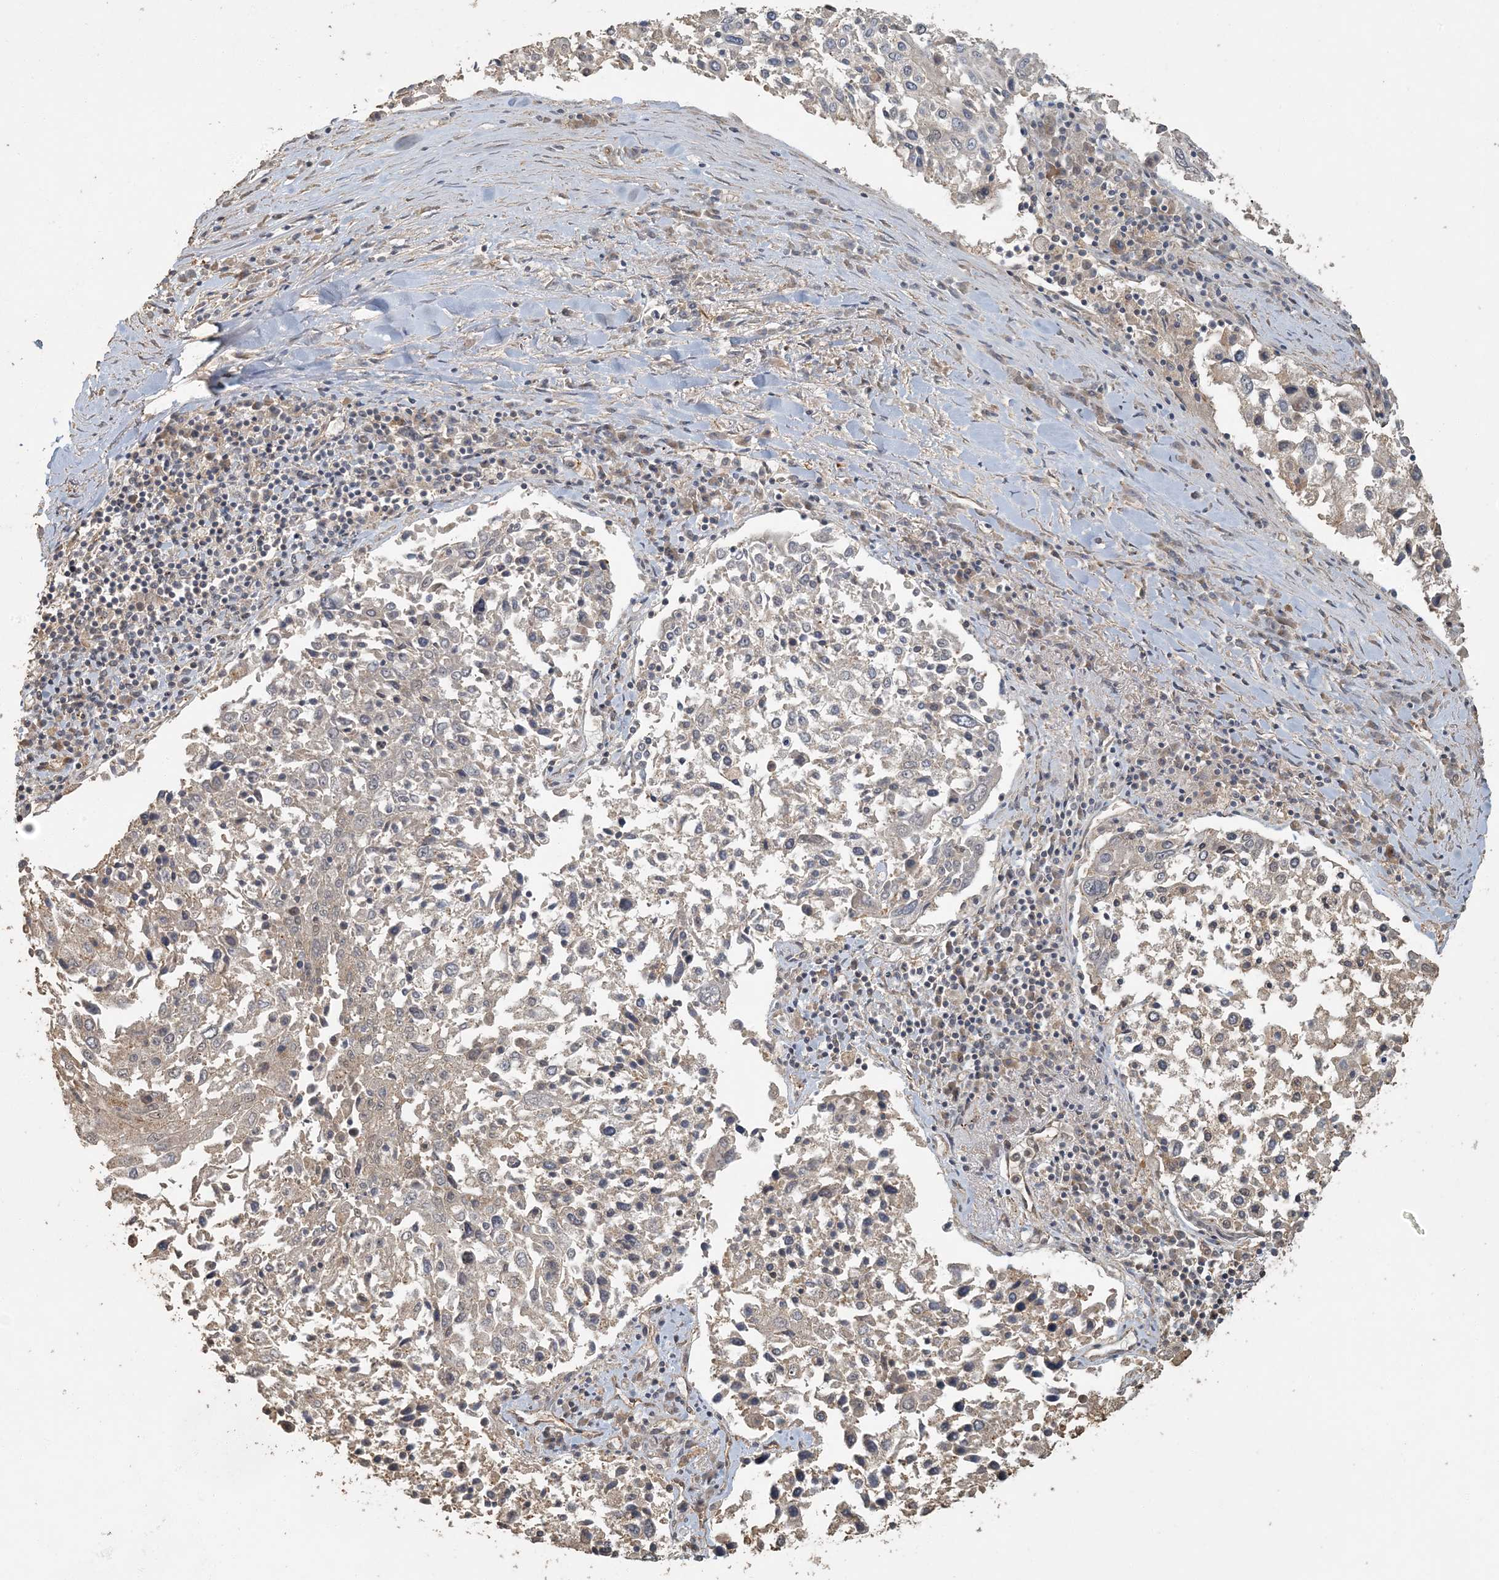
{"staining": {"intensity": "weak", "quantity": "<25%", "location": "cytoplasmic/membranous"}, "tissue": "lung cancer", "cell_type": "Tumor cells", "image_type": "cancer", "snomed": [{"axis": "morphology", "description": "Squamous cell carcinoma, NOS"}, {"axis": "topography", "description": "Lung"}], "caption": "Tumor cells show no significant staining in lung squamous cell carcinoma.", "gene": "AK9", "patient": {"sex": "male", "age": 65}}